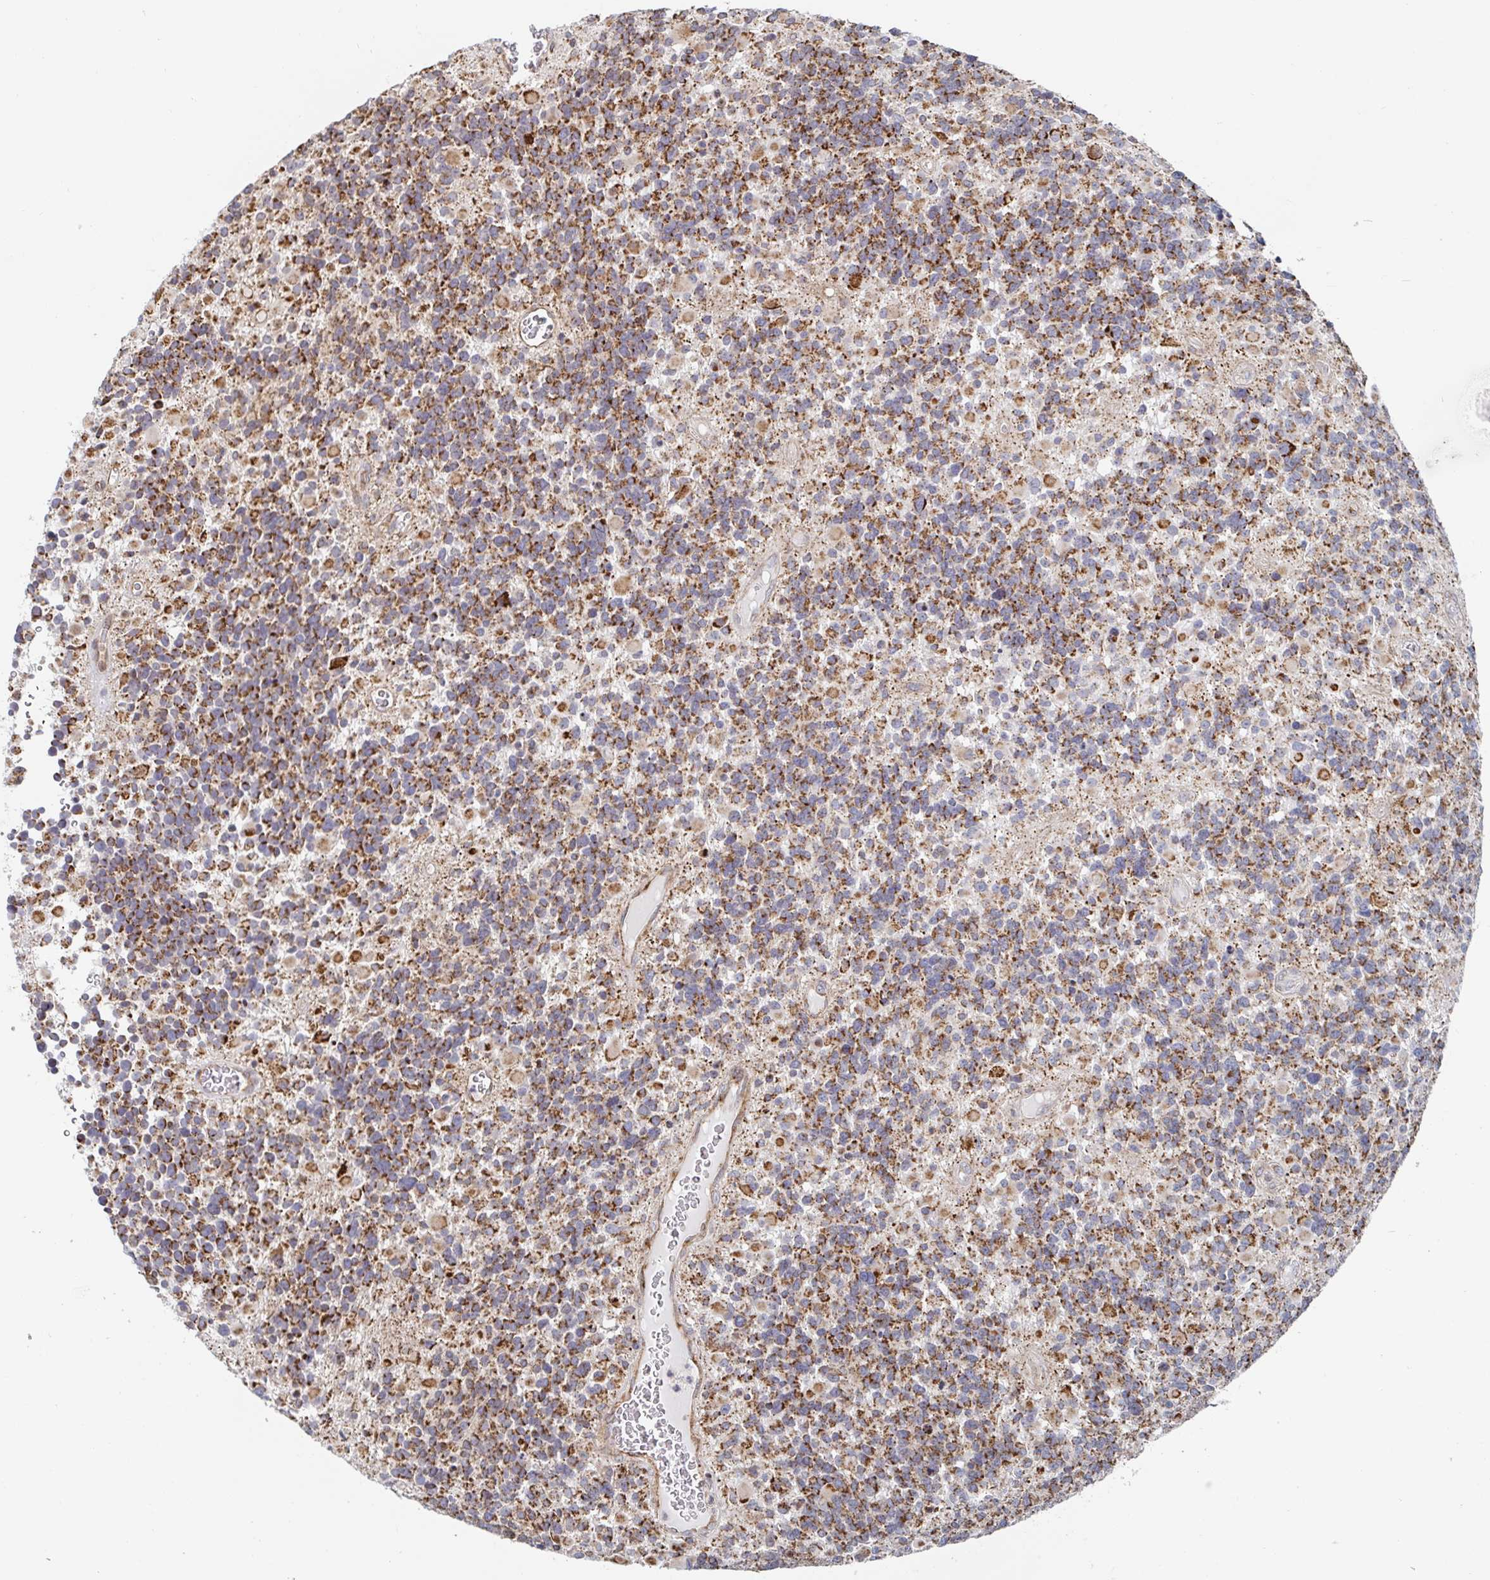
{"staining": {"intensity": "moderate", "quantity": "25%-75%", "location": "cytoplasmic/membranous"}, "tissue": "glioma", "cell_type": "Tumor cells", "image_type": "cancer", "snomed": [{"axis": "morphology", "description": "Glioma, malignant, High grade"}, {"axis": "topography", "description": "Brain"}], "caption": "The immunohistochemical stain labels moderate cytoplasmic/membranous expression in tumor cells of glioma tissue.", "gene": "STARD8", "patient": {"sex": "female", "age": 40}}